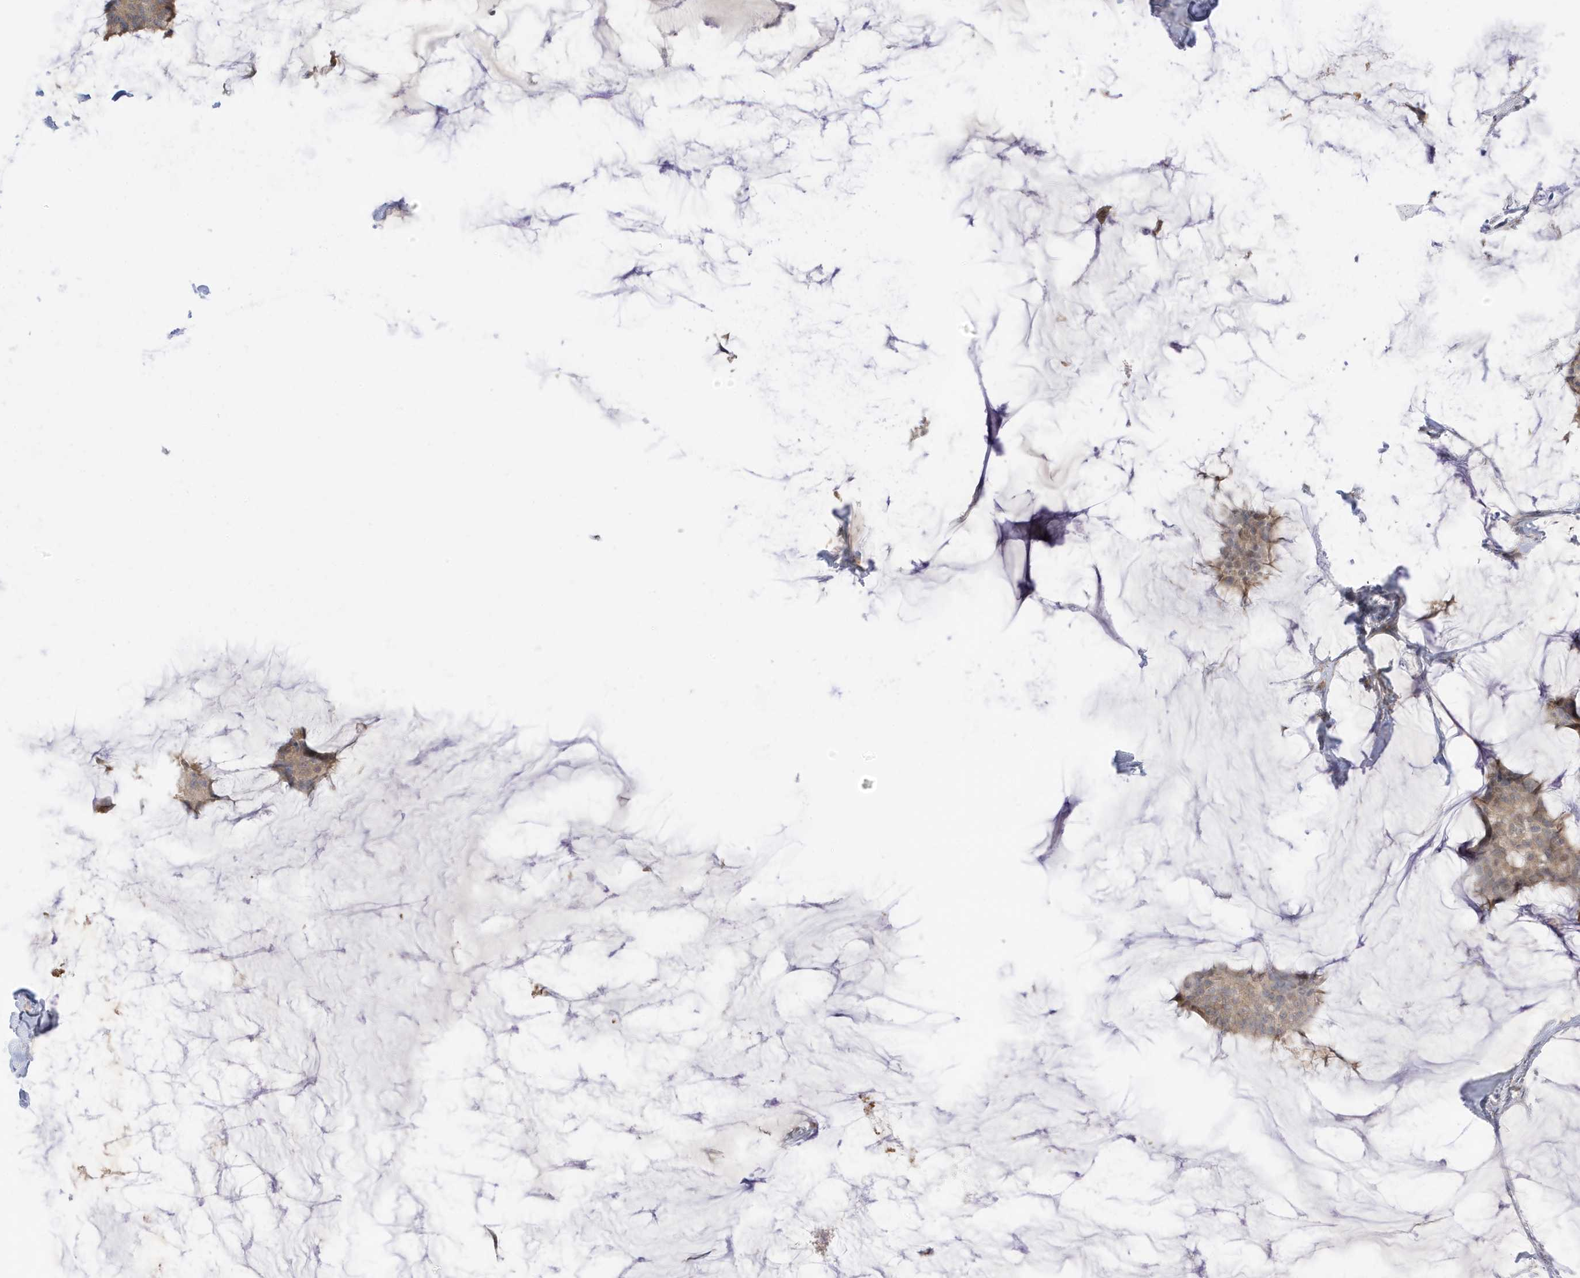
{"staining": {"intensity": "moderate", "quantity": ">75%", "location": "cytoplasmic/membranous"}, "tissue": "breast cancer", "cell_type": "Tumor cells", "image_type": "cancer", "snomed": [{"axis": "morphology", "description": "Duct carcinoma"}, {"axis": "topography", "description": "Breast"}], "caption": "Moderate cytoplasmic/membranous positivity for a protein is identified in about >75% of tumor cells of breast infiltrating ductal carcinoma using immunohistochemistry (IHC).", "gene": "NPPC", "patient": {"sex": "female", "age": 93}}